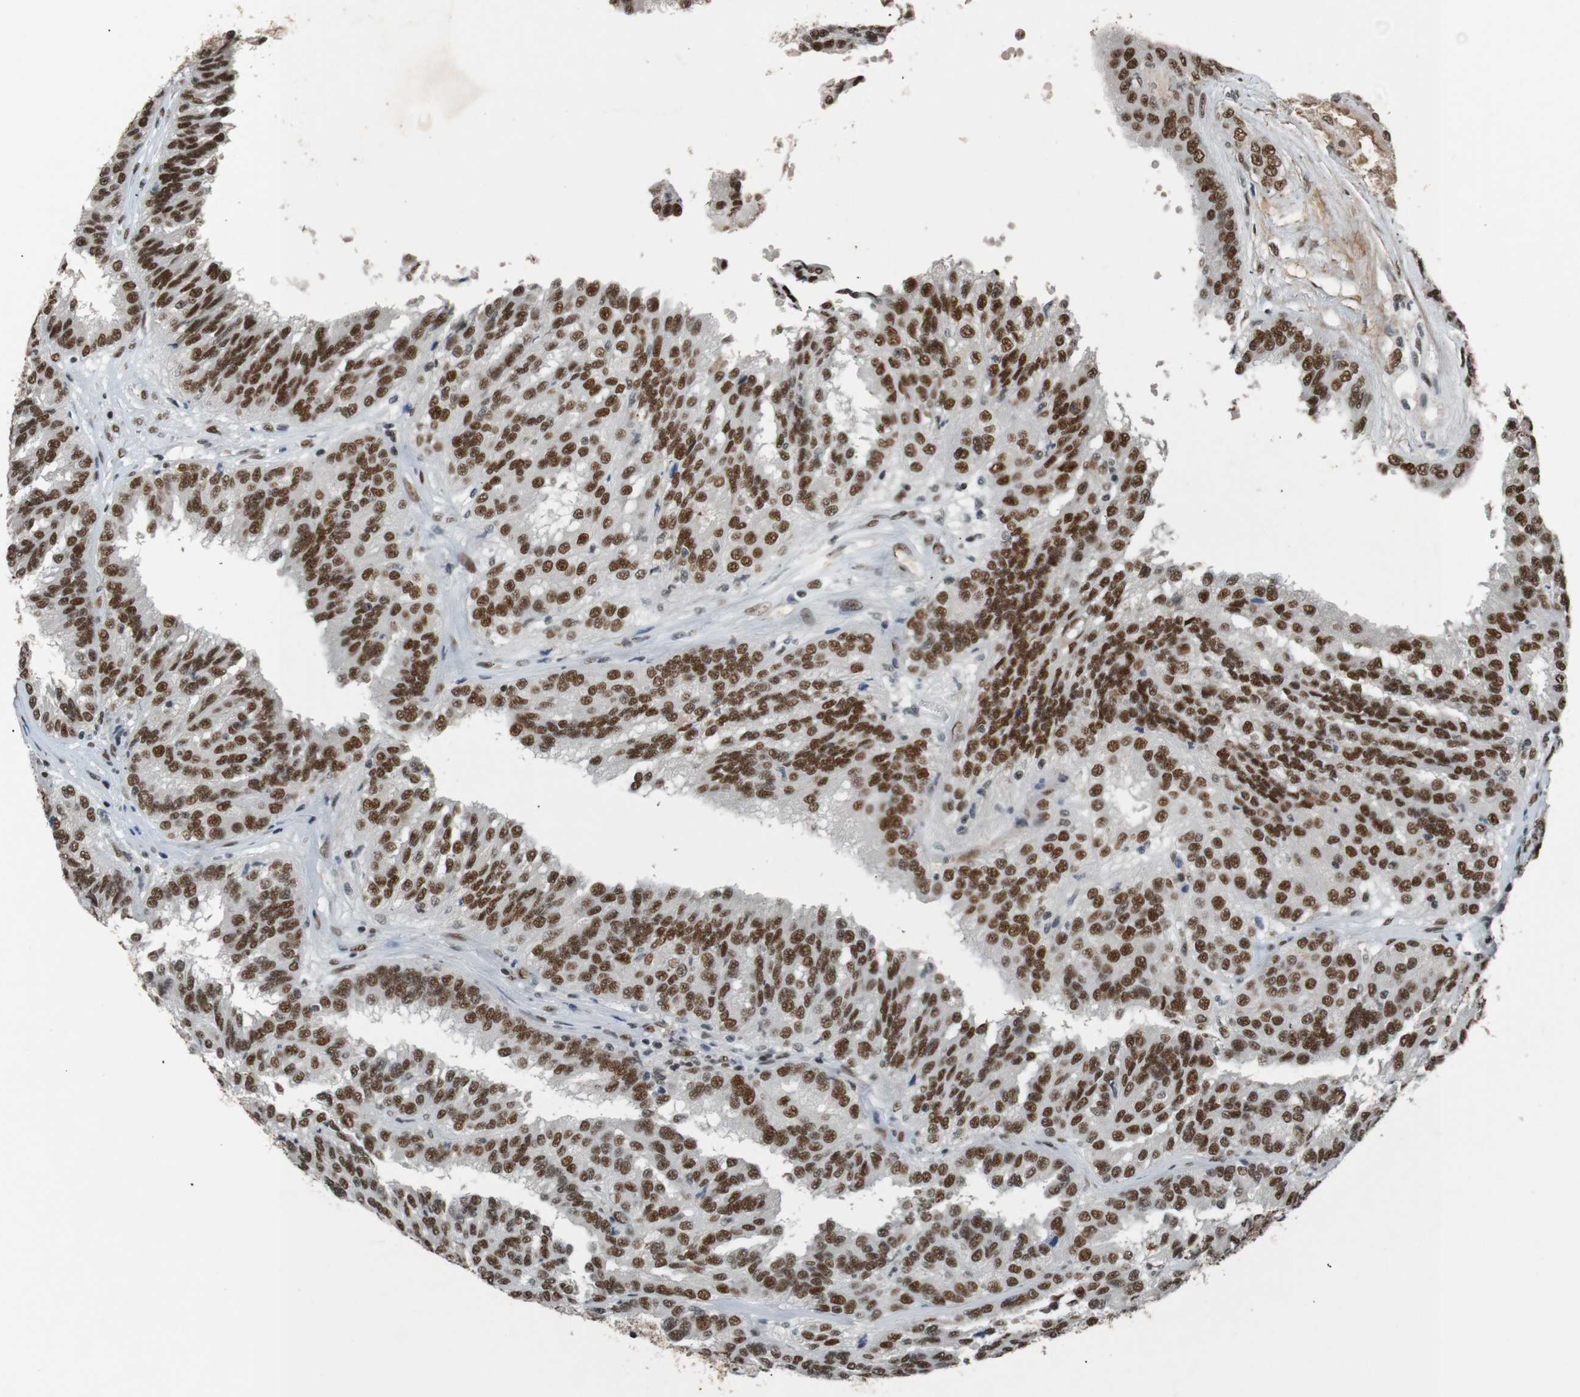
{"staining": {"intensity": "strong", "quantity": ">75%", "location": "nuclear"}, "tissue": "renal cancer", "cell_type": "Tumor cells", "image_type": "cancer", "snomed": [{"axis": "morphology", "description": "Adenocarcinoma, NOS"}, {"axis": "topography", "description": "Kidney"}], "caption": "Human renal adenocarcinoma stained for a protein (brown) demonstrates strong nuclear positive staining in about >75% of tumor cells.", "gene": "HEXIM1", "patient": {"sex": "male", "age": 46}}